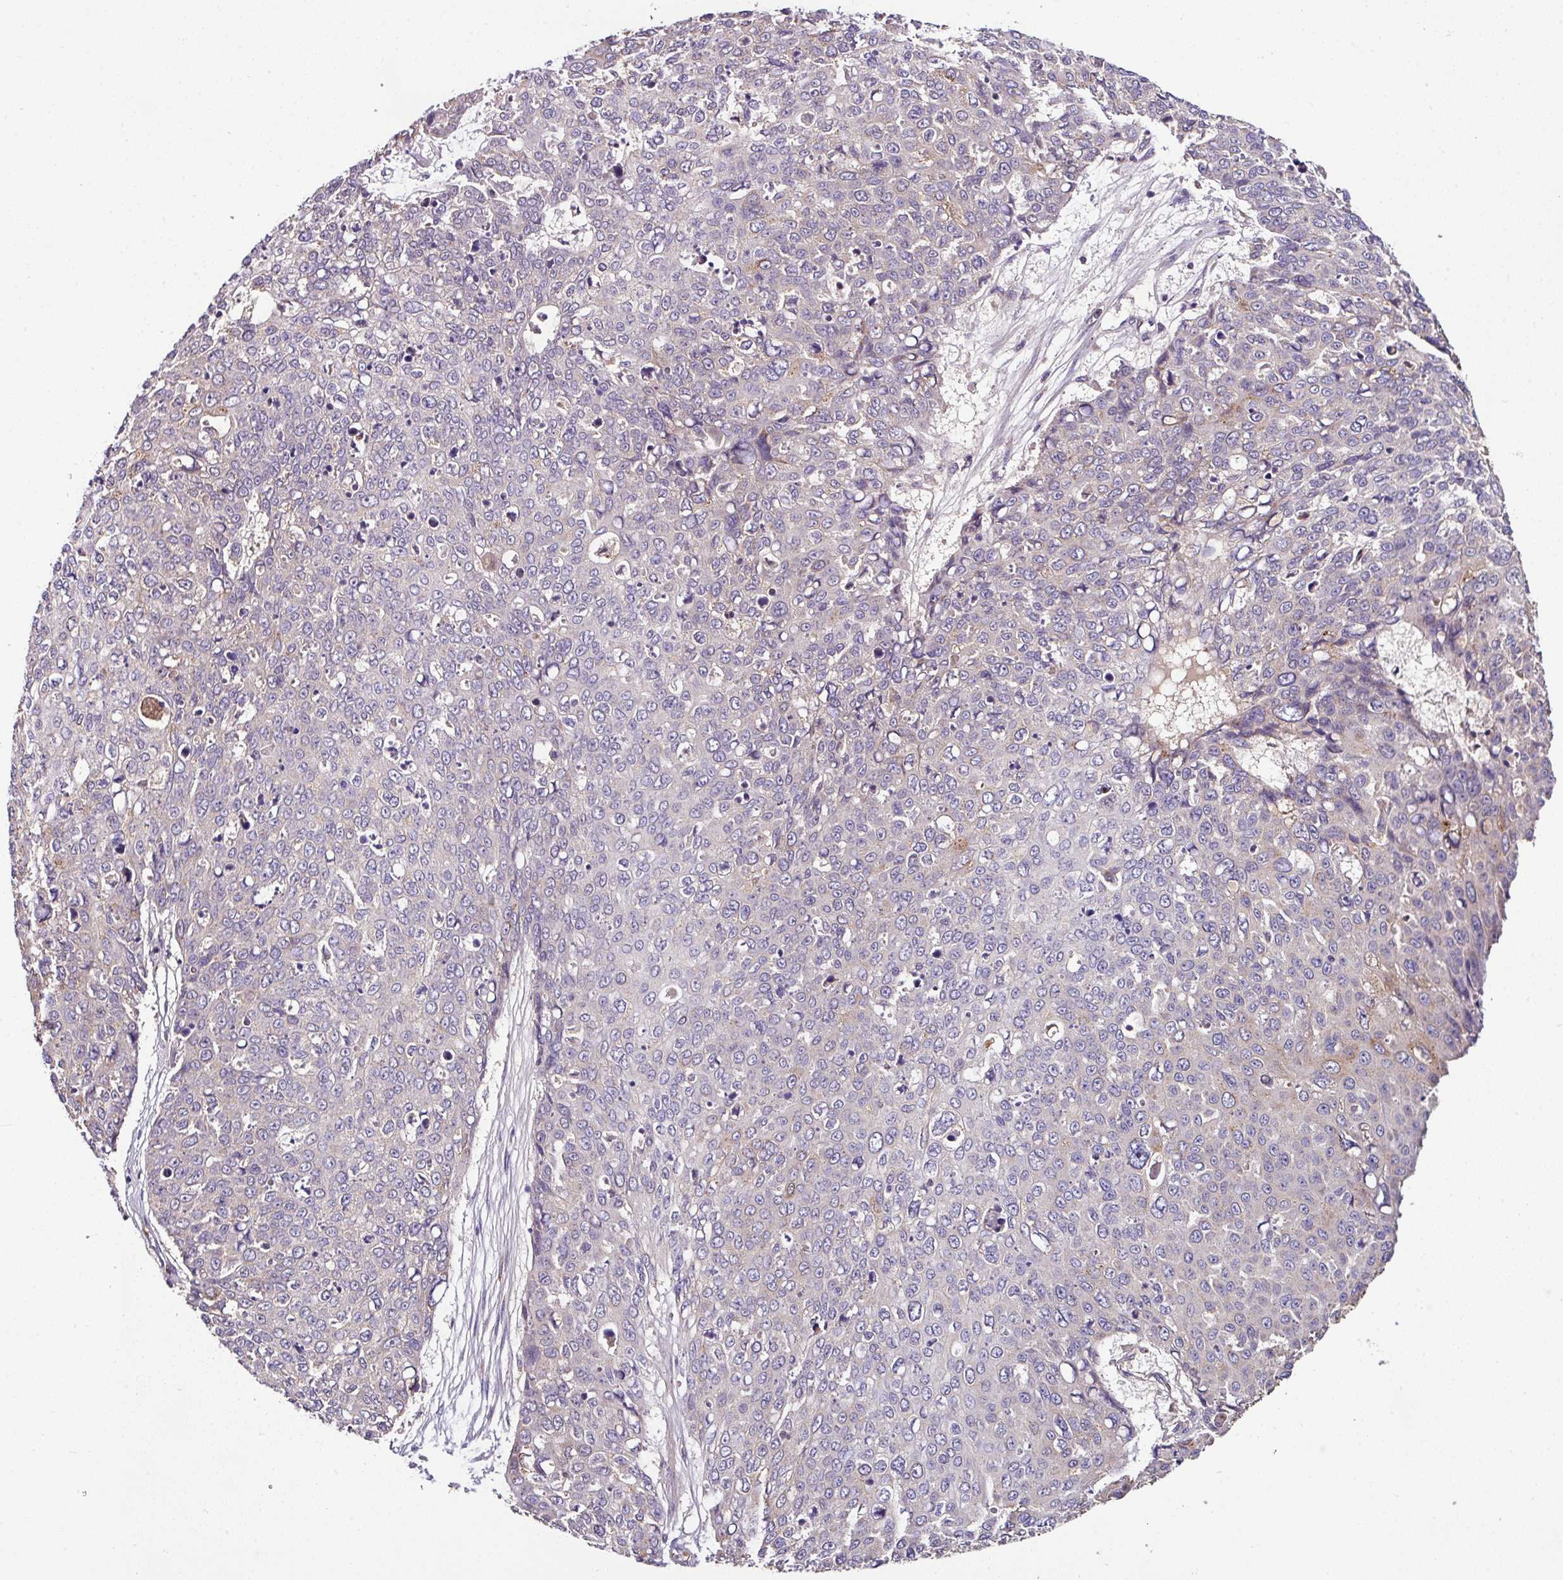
{"staining": {"intensity": "weak", "quantity": "<25%", "location": "cytoplasmic/membranous"}, "tissue": "skin cancer", "cell_type": "Tumor cells", "image_type": "cancer", "snomed": [{"axis": "morphology", "description": "Squamous cell carcinoma, NOS"}, {"axis": "topography", "description": "Skin"}], "caption": "This is an immunohistochemistry (IHC) micrograph of human skin cancer. There is no expression in tumor cells.", "gene": "CPD", "patient": {"sex": "male", "age": 71}}